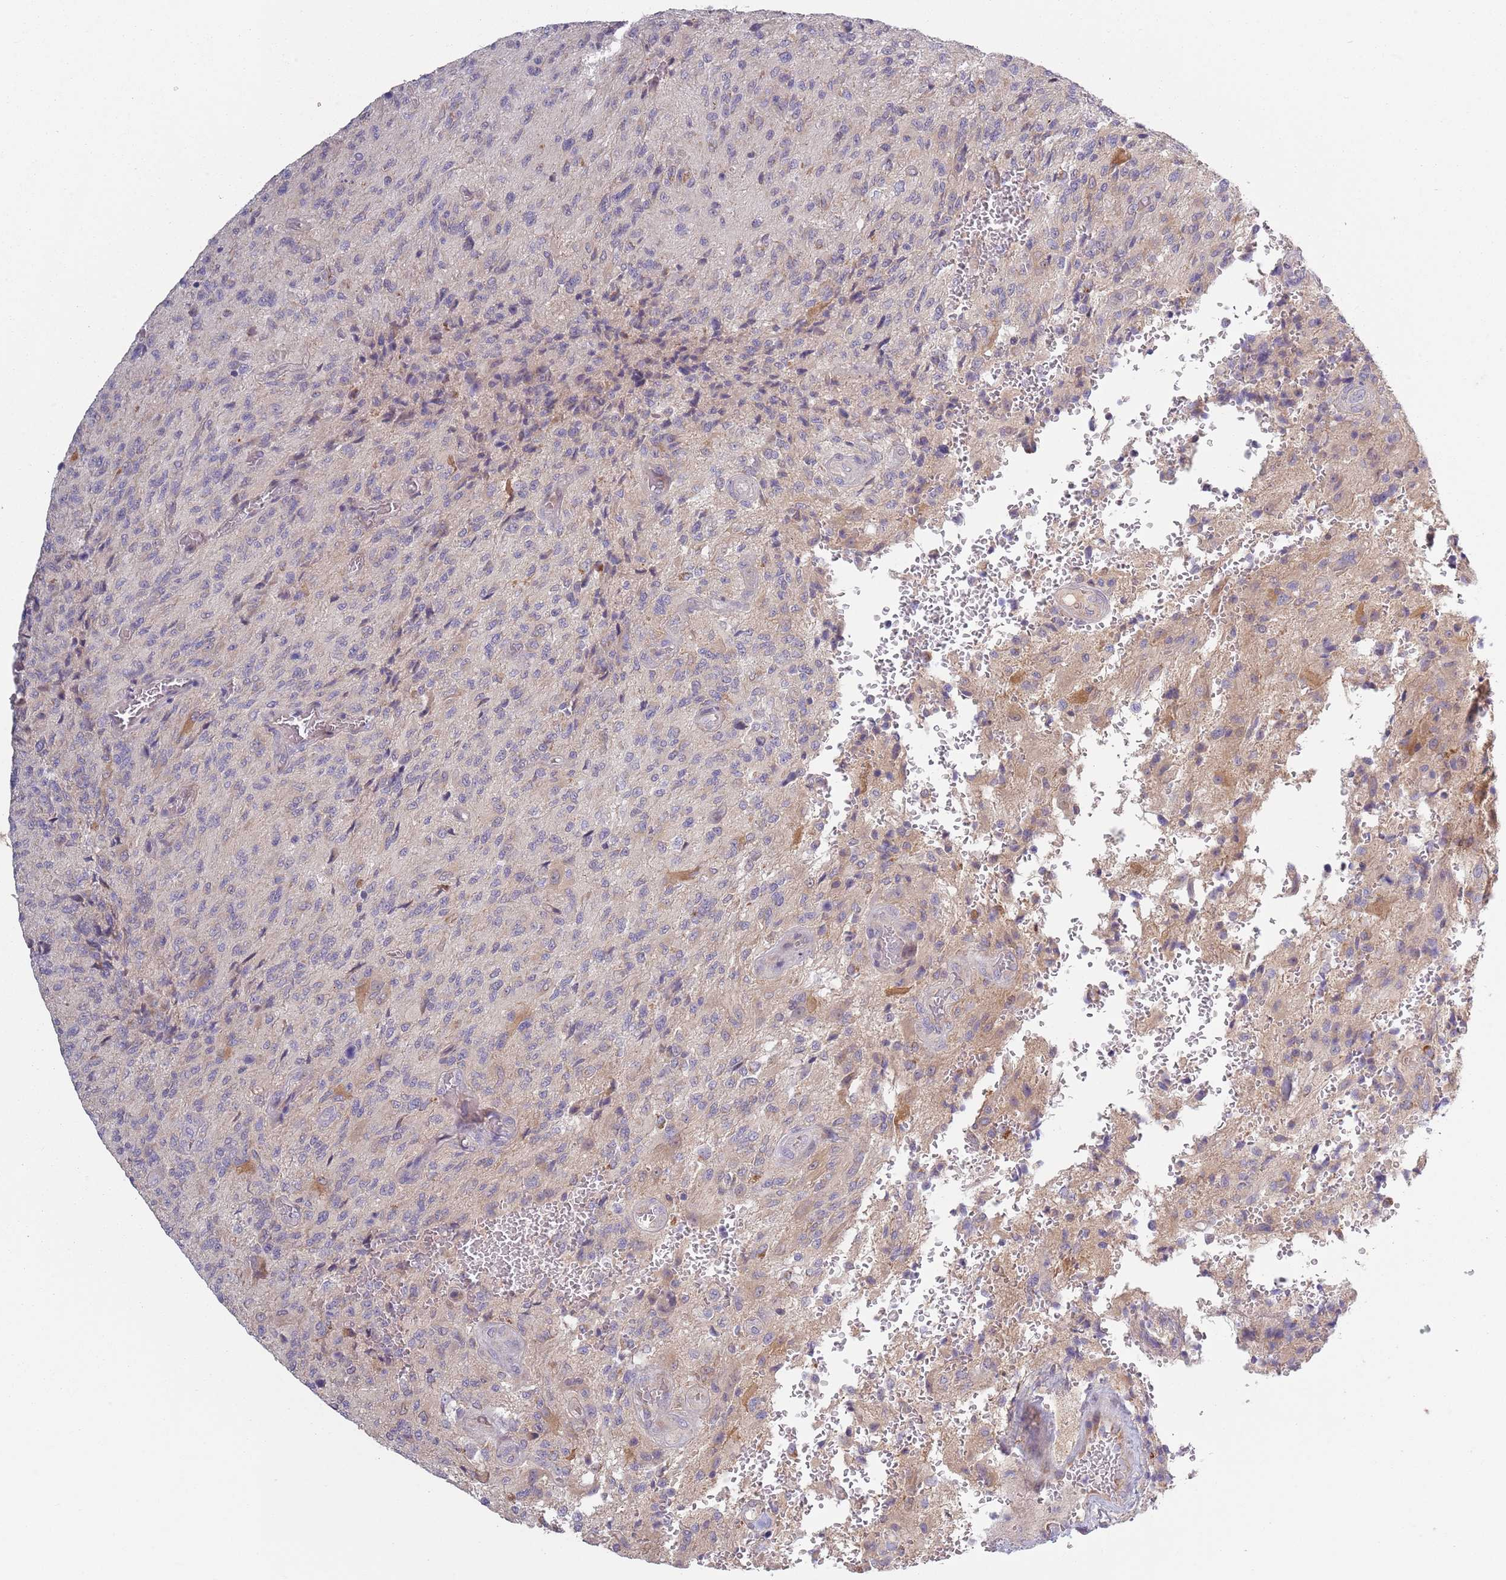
{"staining": {"intensity": "negative", "quantity": "none", "location": "none"}, "tissue": "glioma", "cell_type": "Tumor cells", "image_type": "cancer", "snomed": [{"axis": "morphology", "description": "Normal tissue, NOS"}, {"axis": "morphology", "description": "Glioma, malignant, High grade"}, {"axis": "topography", "description": "Cerebral cortex"}], "caption": "The photomicrograph demonstrates no staining of tumor cells in glioma.", "gene": "COQ5", "patient": {"sex": "male", "age": 56}}